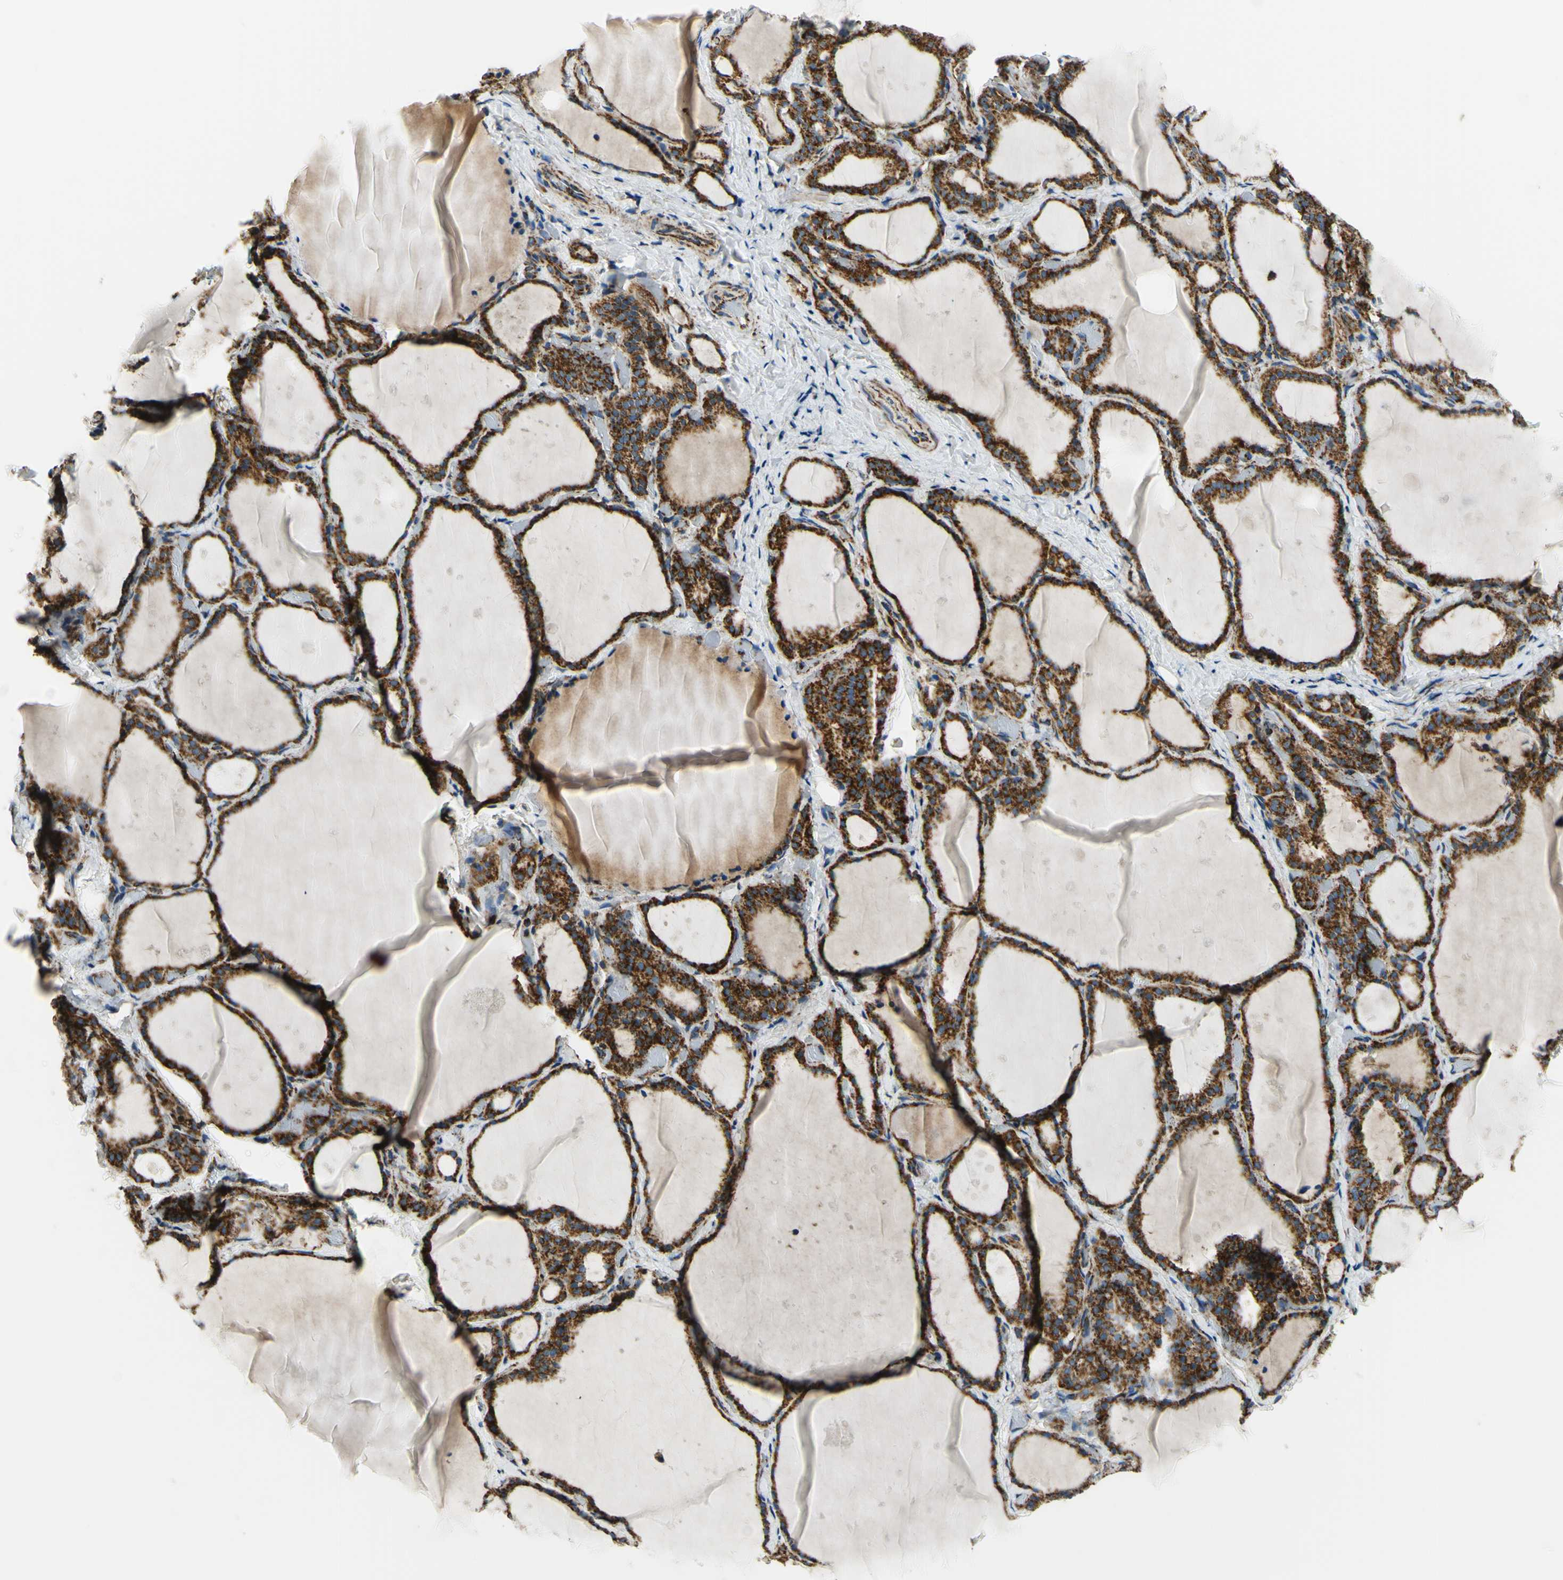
{"staining": {"intensity": "strong", "quantity": ">75%", "location": "cytoplasmic/membranous"}, "tissue": "thyroid gland", "cell_type": "Glandular cells", "image_type": "normal", "snomed": [{"axis": "morphology", "description": "Normal tissue, NOS"}, {"axis": "topography", "description": "Thyroid gland"}], "caption": "A high amount of strong cytoplasmic/membranous expression is present in about >75% of glandular cells in benign thyroid gland.", "gene": "MAVS", "patient": {"sex": "female", "age": 44}}